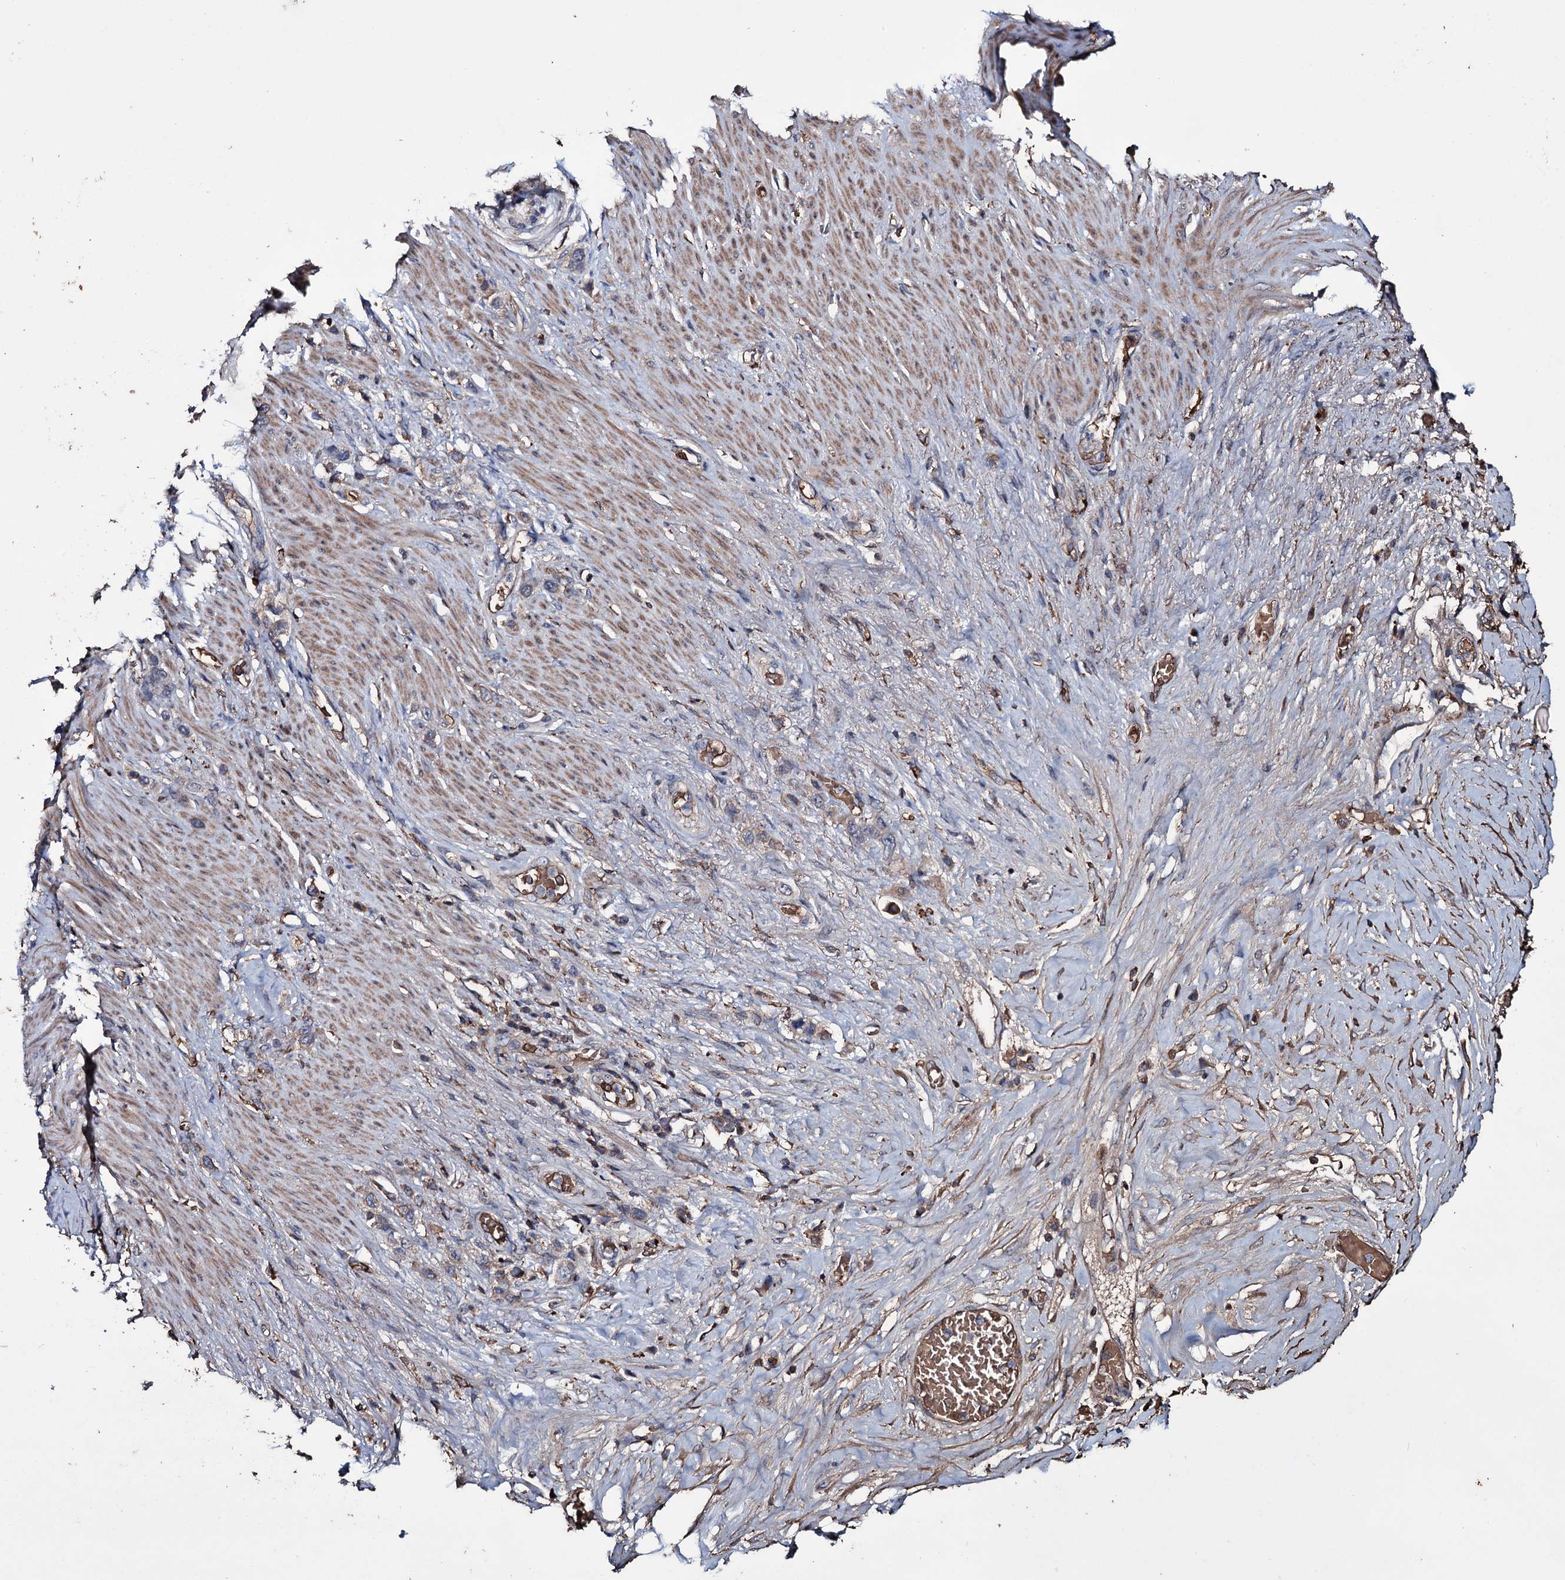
{"staining": {"intensity": "weak", "quantity": "<25%", "location": "cytoplasmic/membranous"}, "tissue": "stomach cancer", "cell_type": "Tumor cells", "image_type": "cancer", "snomed": [{"axis": "morphology", "description": "Adenocarcinoma, NOS"}, {"axis": "morphology", "description": "Adenocarcinoma, High grade"}, {"axis": "topography", "description": "Stomach, upper"}, {"axis": "topography", "description": "Stomach, lower"}], "caption": "The immunohistochemistry (IHC) photomicrograph has no significant staining in tumor cells of adenocarcinoma (stomach) tissue.", "gene": "ZSWIM8", "patient": {"sex": "female", "age": 65}}